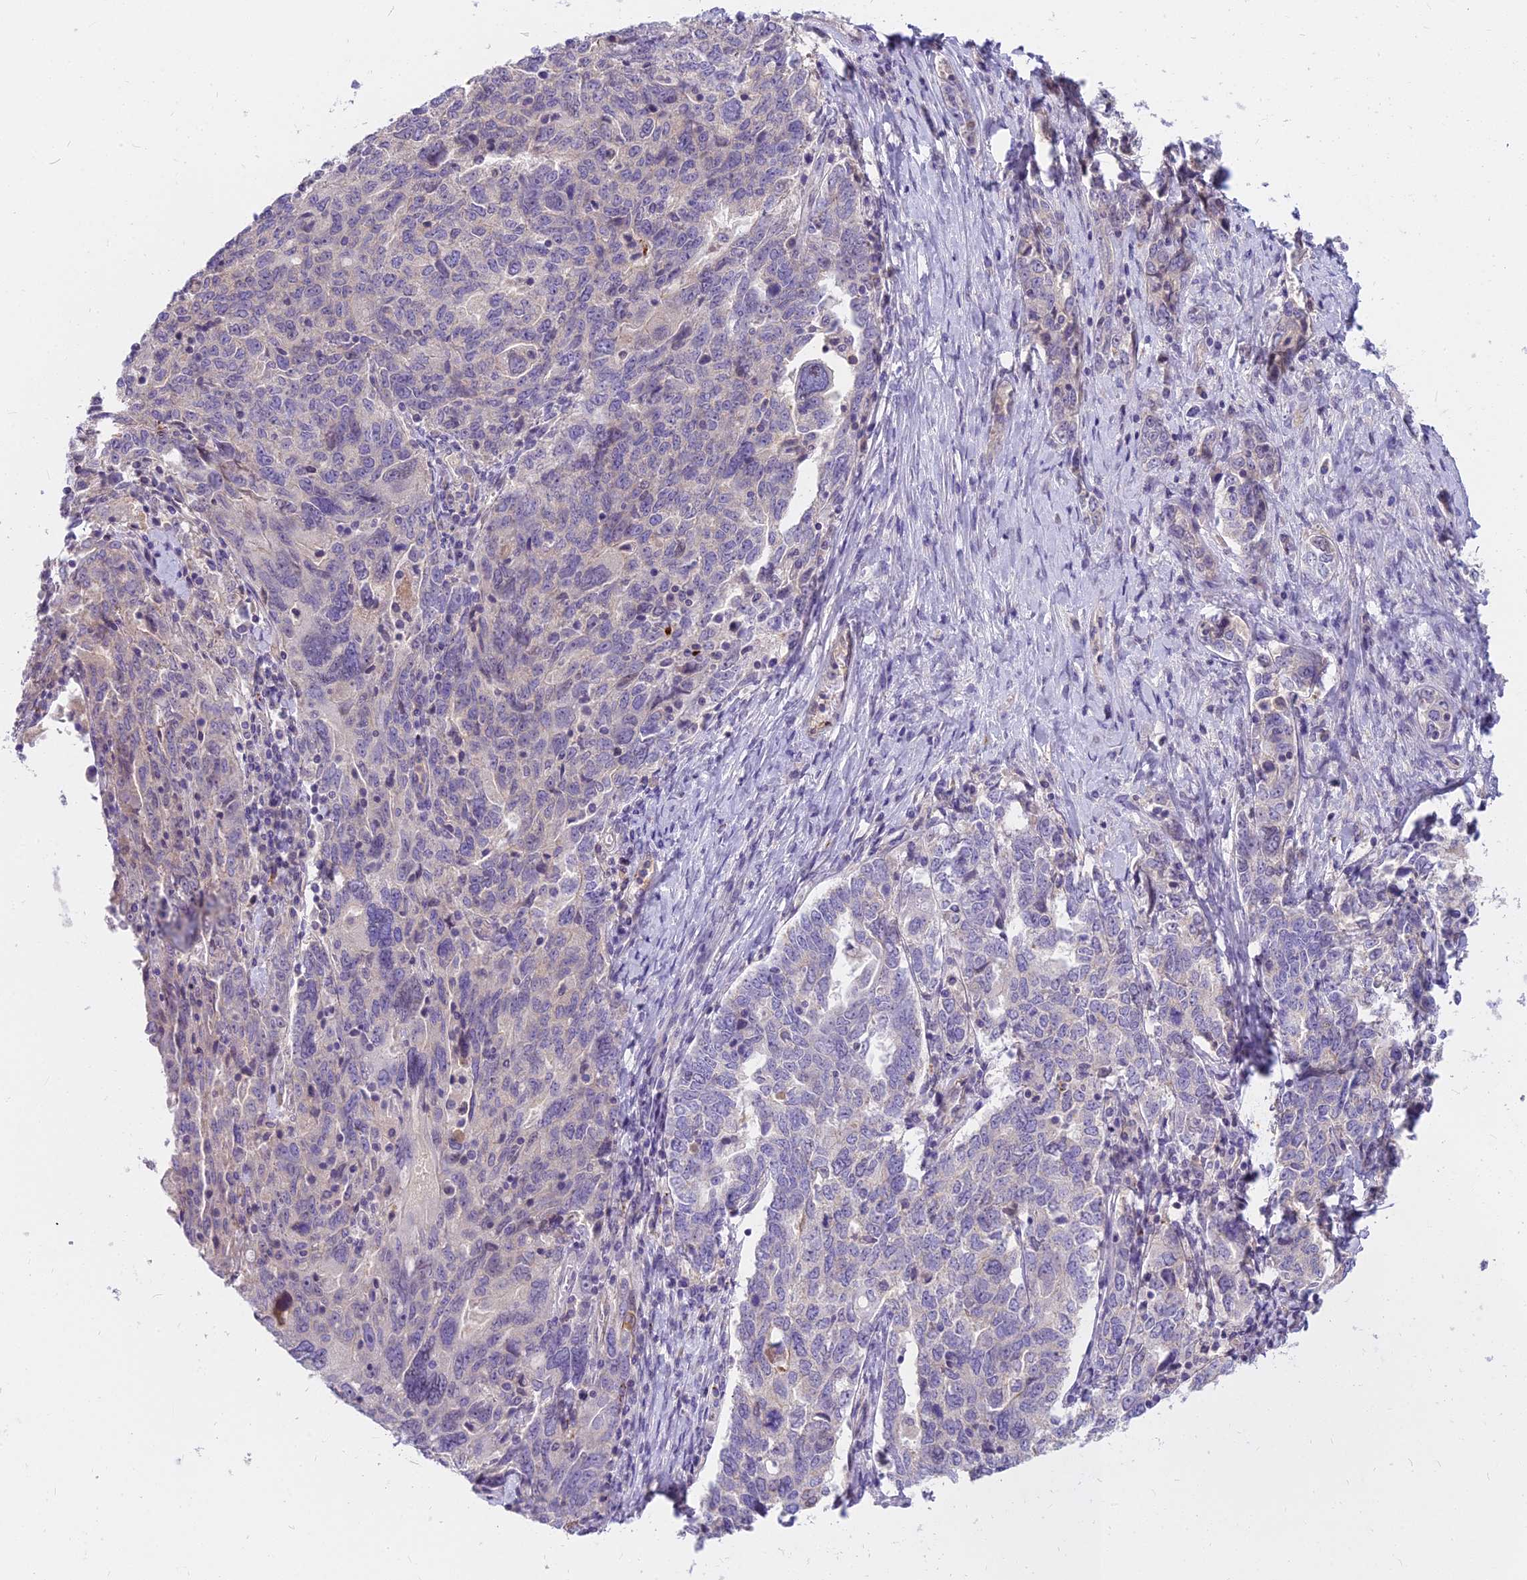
{"staining": {"intensity": "negative", "quantity": "none", "location": "none"}, "tissue": "ovarian cancer", "cell_type": "Tumor cells", "image_type": "cancer", "snomed": [{"axis": "morphology", "description": "Carcinoma, endometroid"}, {"axis": "topography", "description": "Ovary"}], "caption": "Tumor cells show no significant protein expression in ovarian cancer.", "gene": "HLA-DOA", "patient": {"sex": "female", "age": 62}}